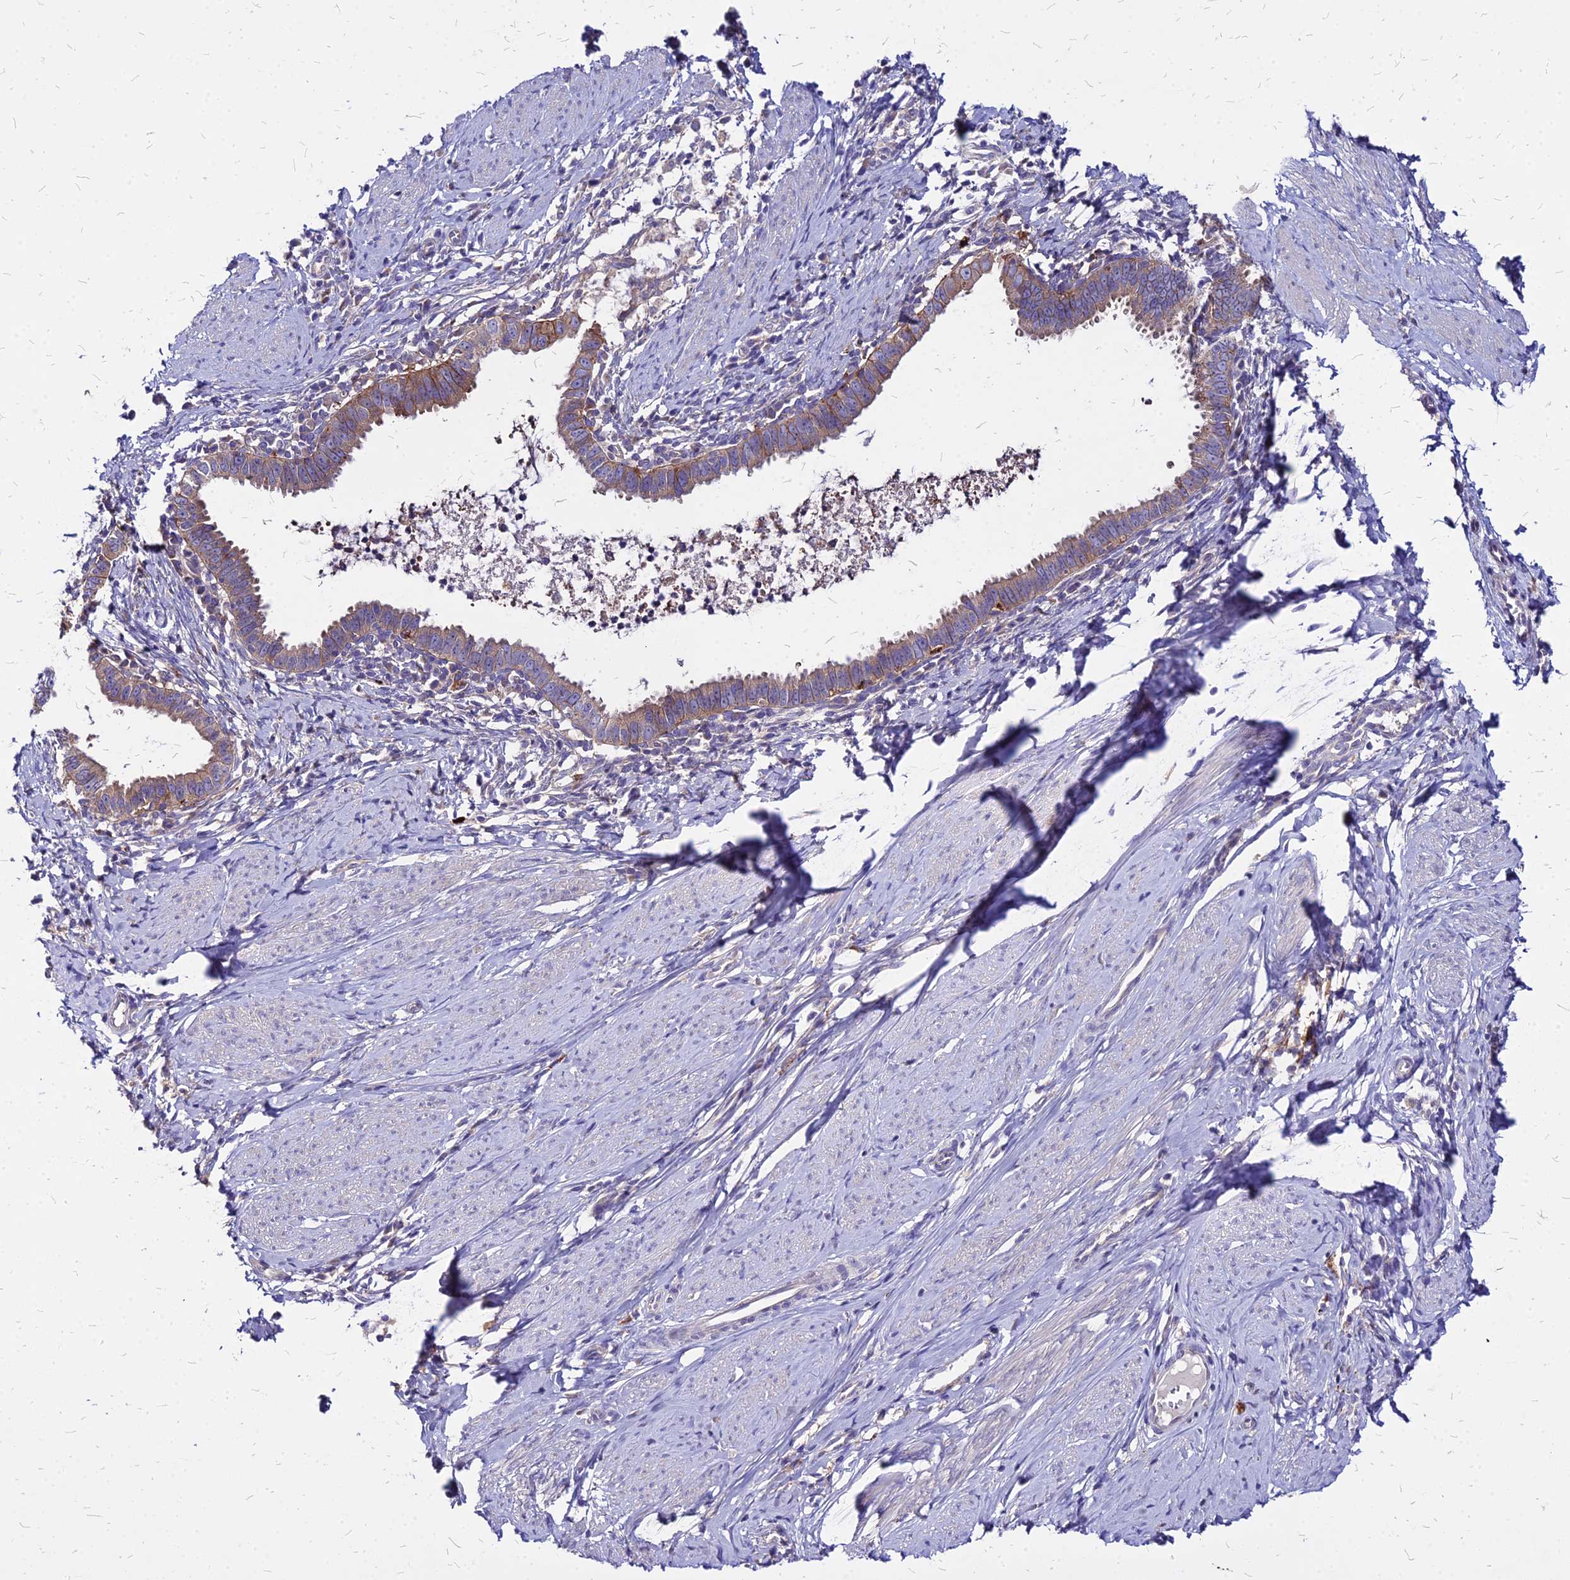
{"staining": {"intensity": "moderate", "quantity": "25%-75%", "location": "cytoplasmic/membranous"}, "tissue": "cervical cancer", "cell_type": "Tumor cells", "image_type": "cancer", "snomed": [{"axis": "morphology", "description": "Adenocarcinoma, NOS"}, {"axis": "topography", "description": "Cervix"}], "caption": "This photomicrograph demonstrates cervical adenocarcinoma stained with immunohistochemistry (IHC) to label a protein in brown. The cytoplasmic/membranous of tumor cells show moderate positivity for the protein. Nuclei are counter-stained blue.", "gene": "COMMD10", "patient": {"sex": "female", "age": 36}}